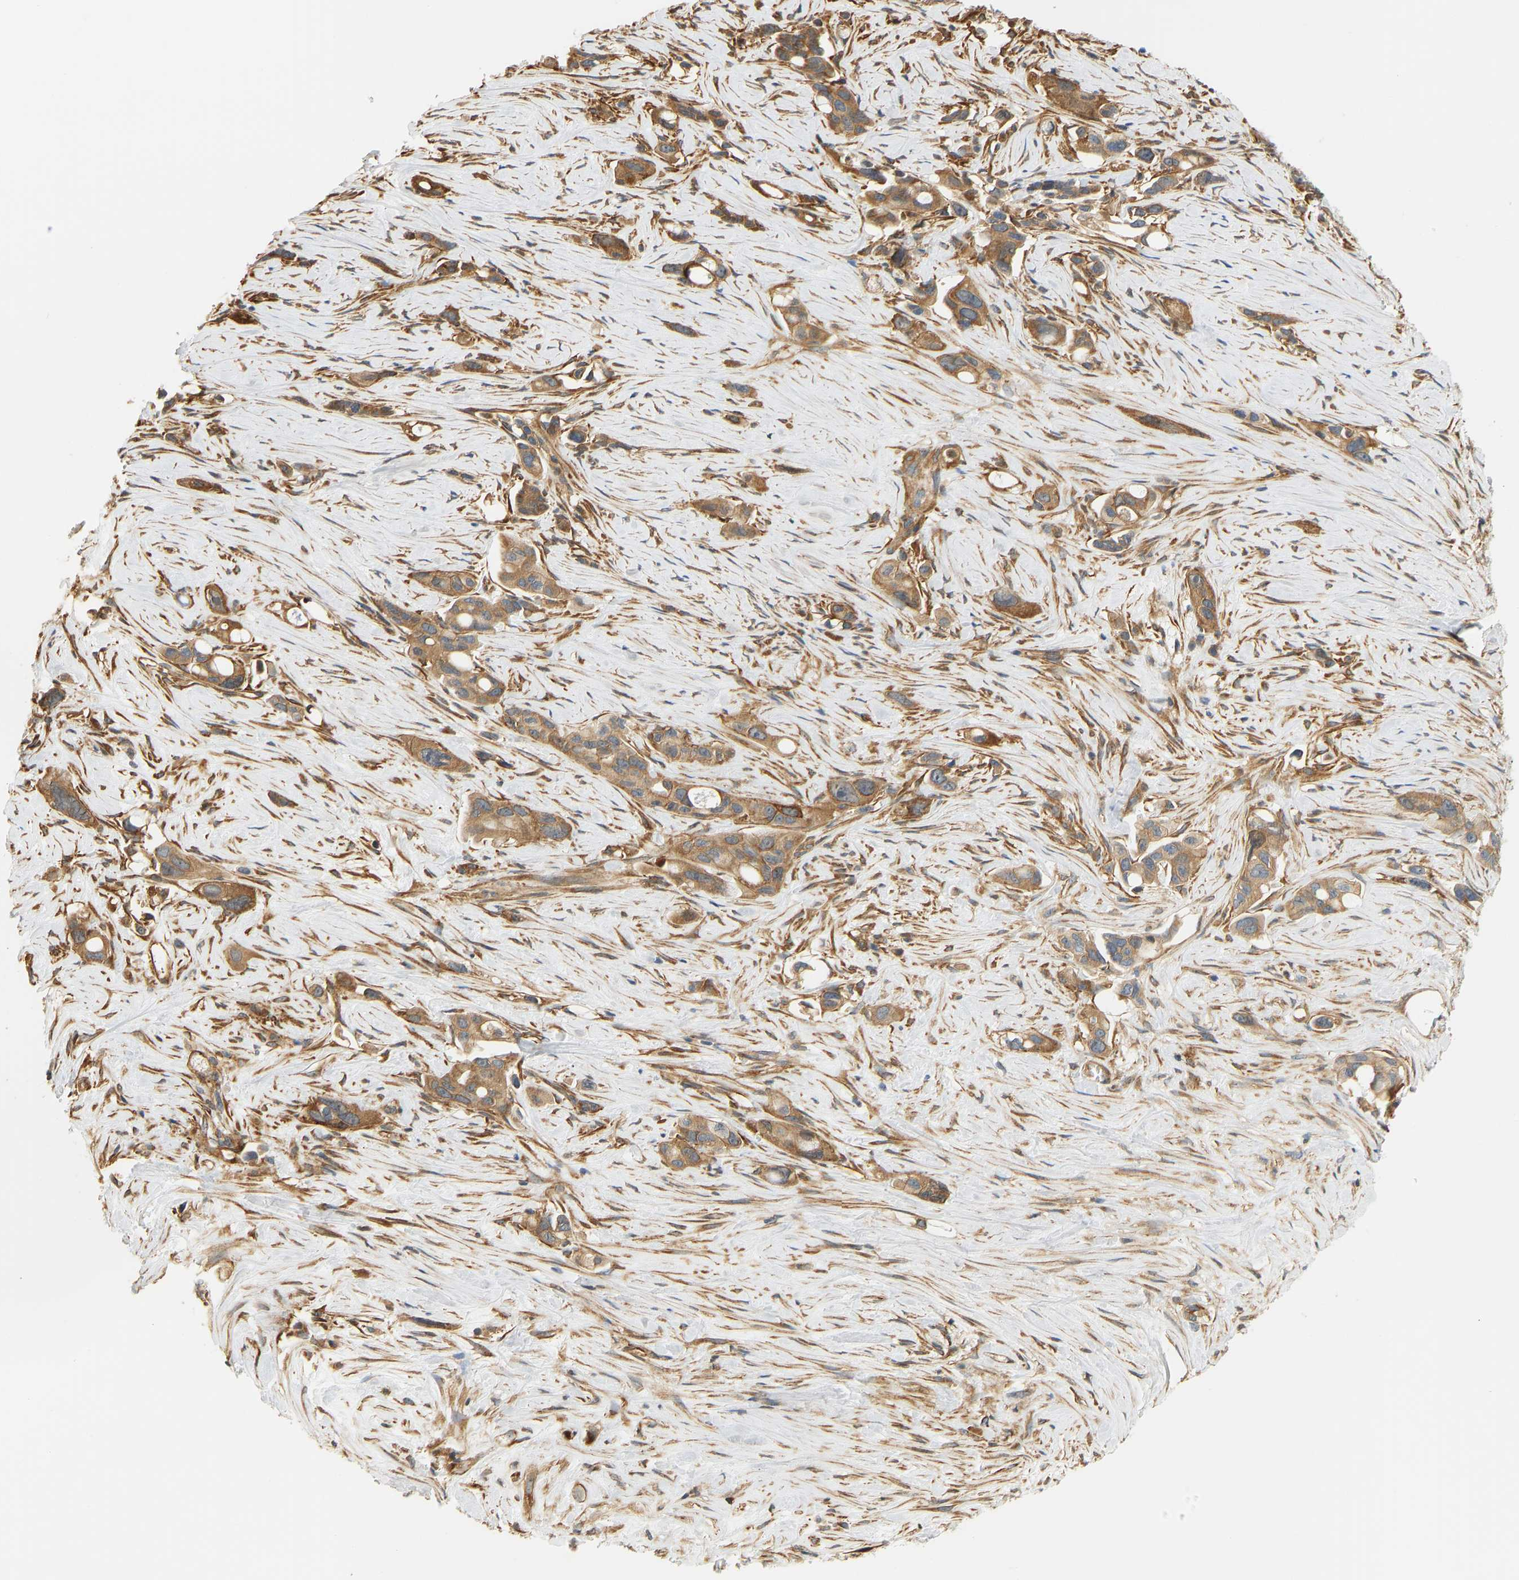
{"staining": {"intensity": "moderate", "quantity": ">75%", "location": "cytoplasmic/membranous"}, "tissue": "pancreatic cancer", "cell_type": "Tumor cells", "image_type": "cancer", "snomed": [{"axis": "morphology", "description": "Adenocarcinoma, NOS"}, {"axis": "topography", "description": "Pancreas"}], "caption": "Immunohistochemistry (IHC) photomicrograph of pancreatic cancer stained for a protein (brown), which displays medium levels of moderate cytoplasmic/membranous expression in approximately >75% of tumor cells.", "gene": "CEP57", "patient": {"sex": "male", "age": 53}}